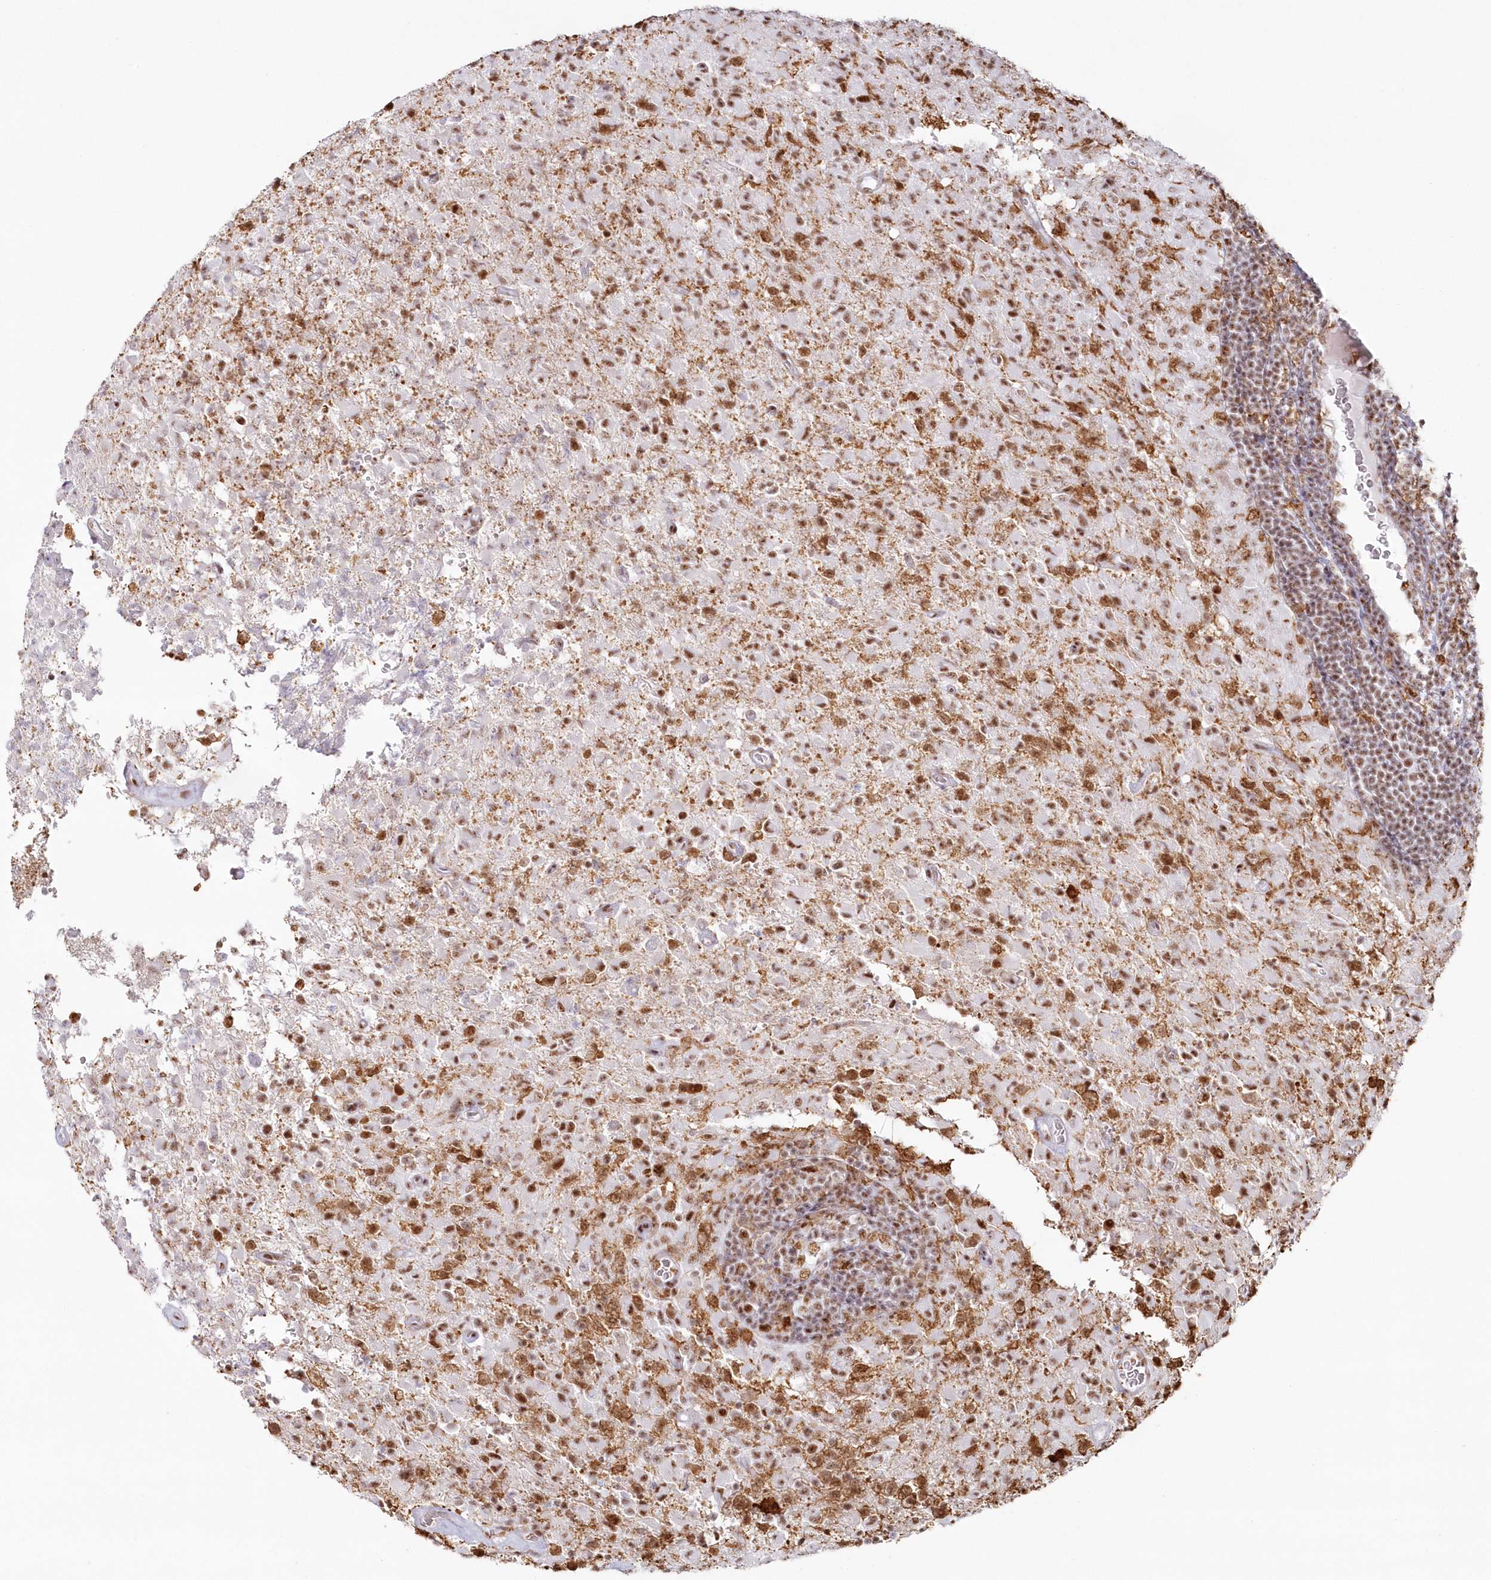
{"staining": {"intensity": "moderate", "quantity": ">75%", "location": "nuclear"}, "tissue": "glioma", "cell_type": "Tumor cells", "image_type": "cancer", "snomed": [{"axis": "morphology", "description": "Glioma, malignant, High grade"}, {"axis": "topography", "description": "Brain"}], "caption": "About >75% of tumor cells in glioma demonstrate moderate nuclear protein positivity as visualized by brown immunohistochemical staining.", "gene": "DDX46", "patient": {"sex": "female", "age": 57}}